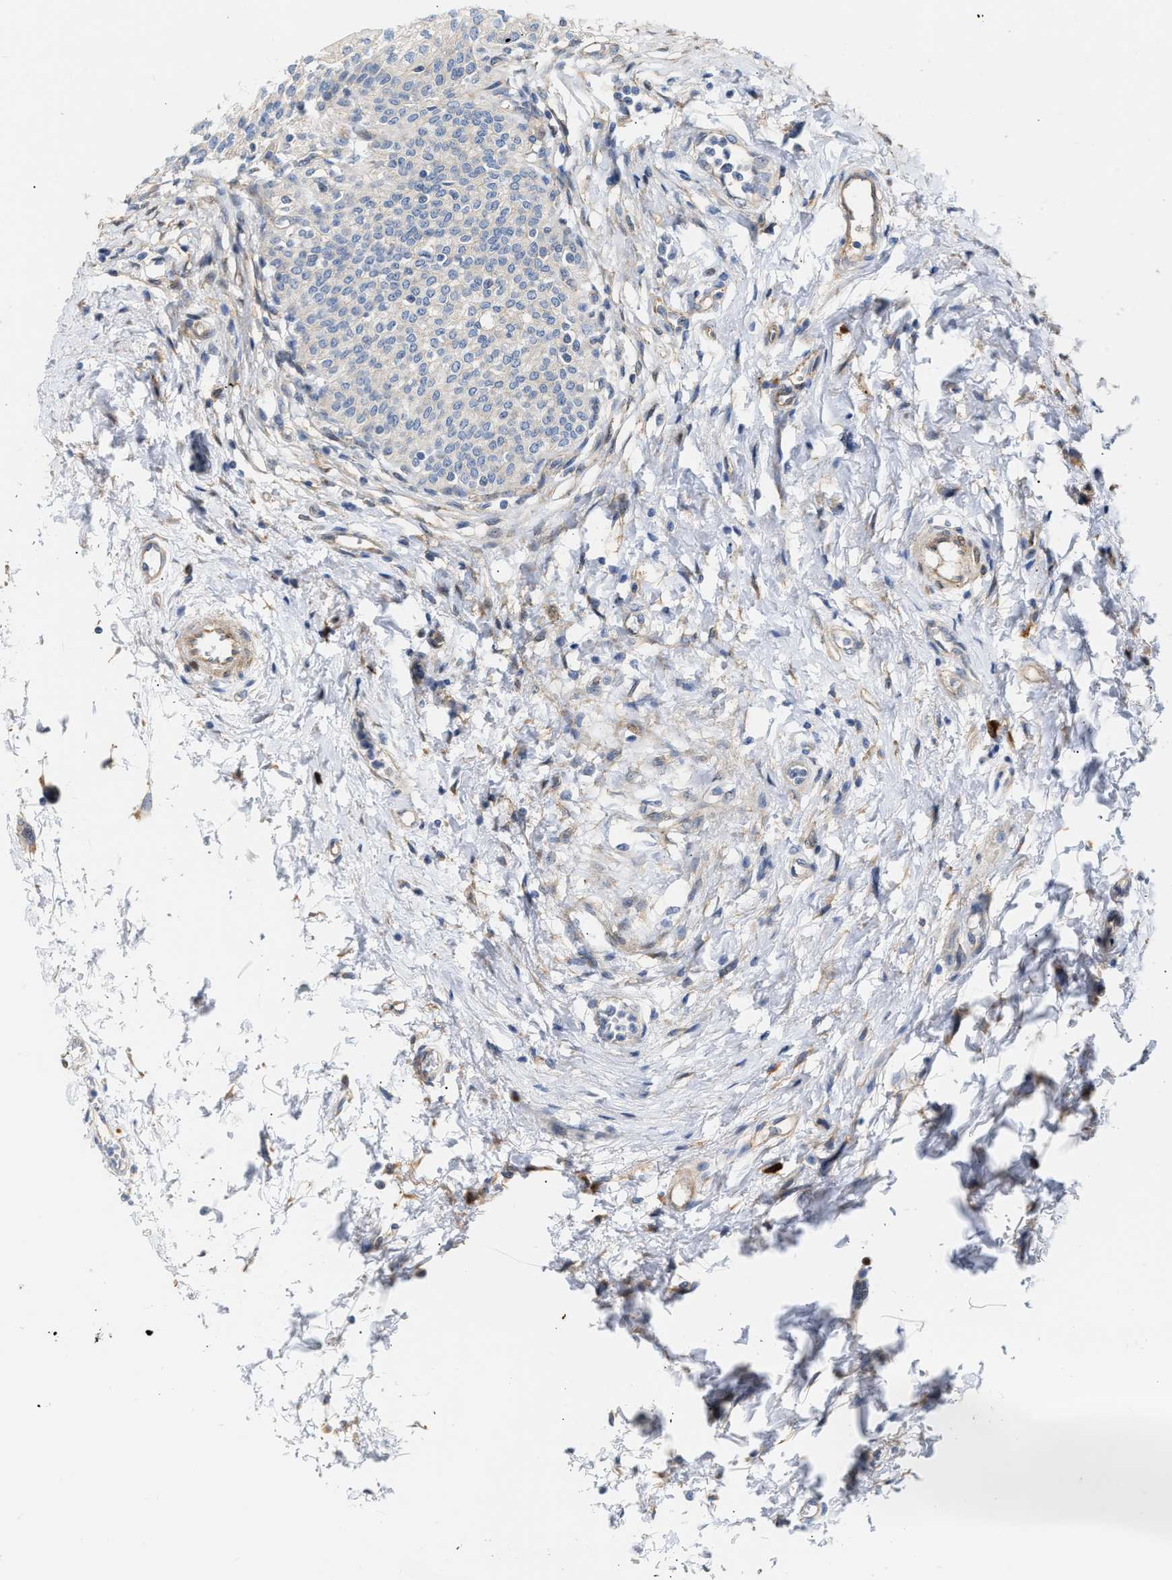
{"staining": {"intensity": "negative", "quantity": "none", "location": "none"}, "tissue": "urinary bladder", "cell_type": "Urothelial cells", "image_type": "normal", "snomed": [{"axis": "morphology", "description": "Normal tissue, NOS"}, {"axis": "topography", "description": "Urinary bladder"}], "caption": "IHC of unremarkable urinary bladder exhibits no positivity in urothelial cells.", "gene": "FHL1", "patient": {"sex": "male", "age": 55}}